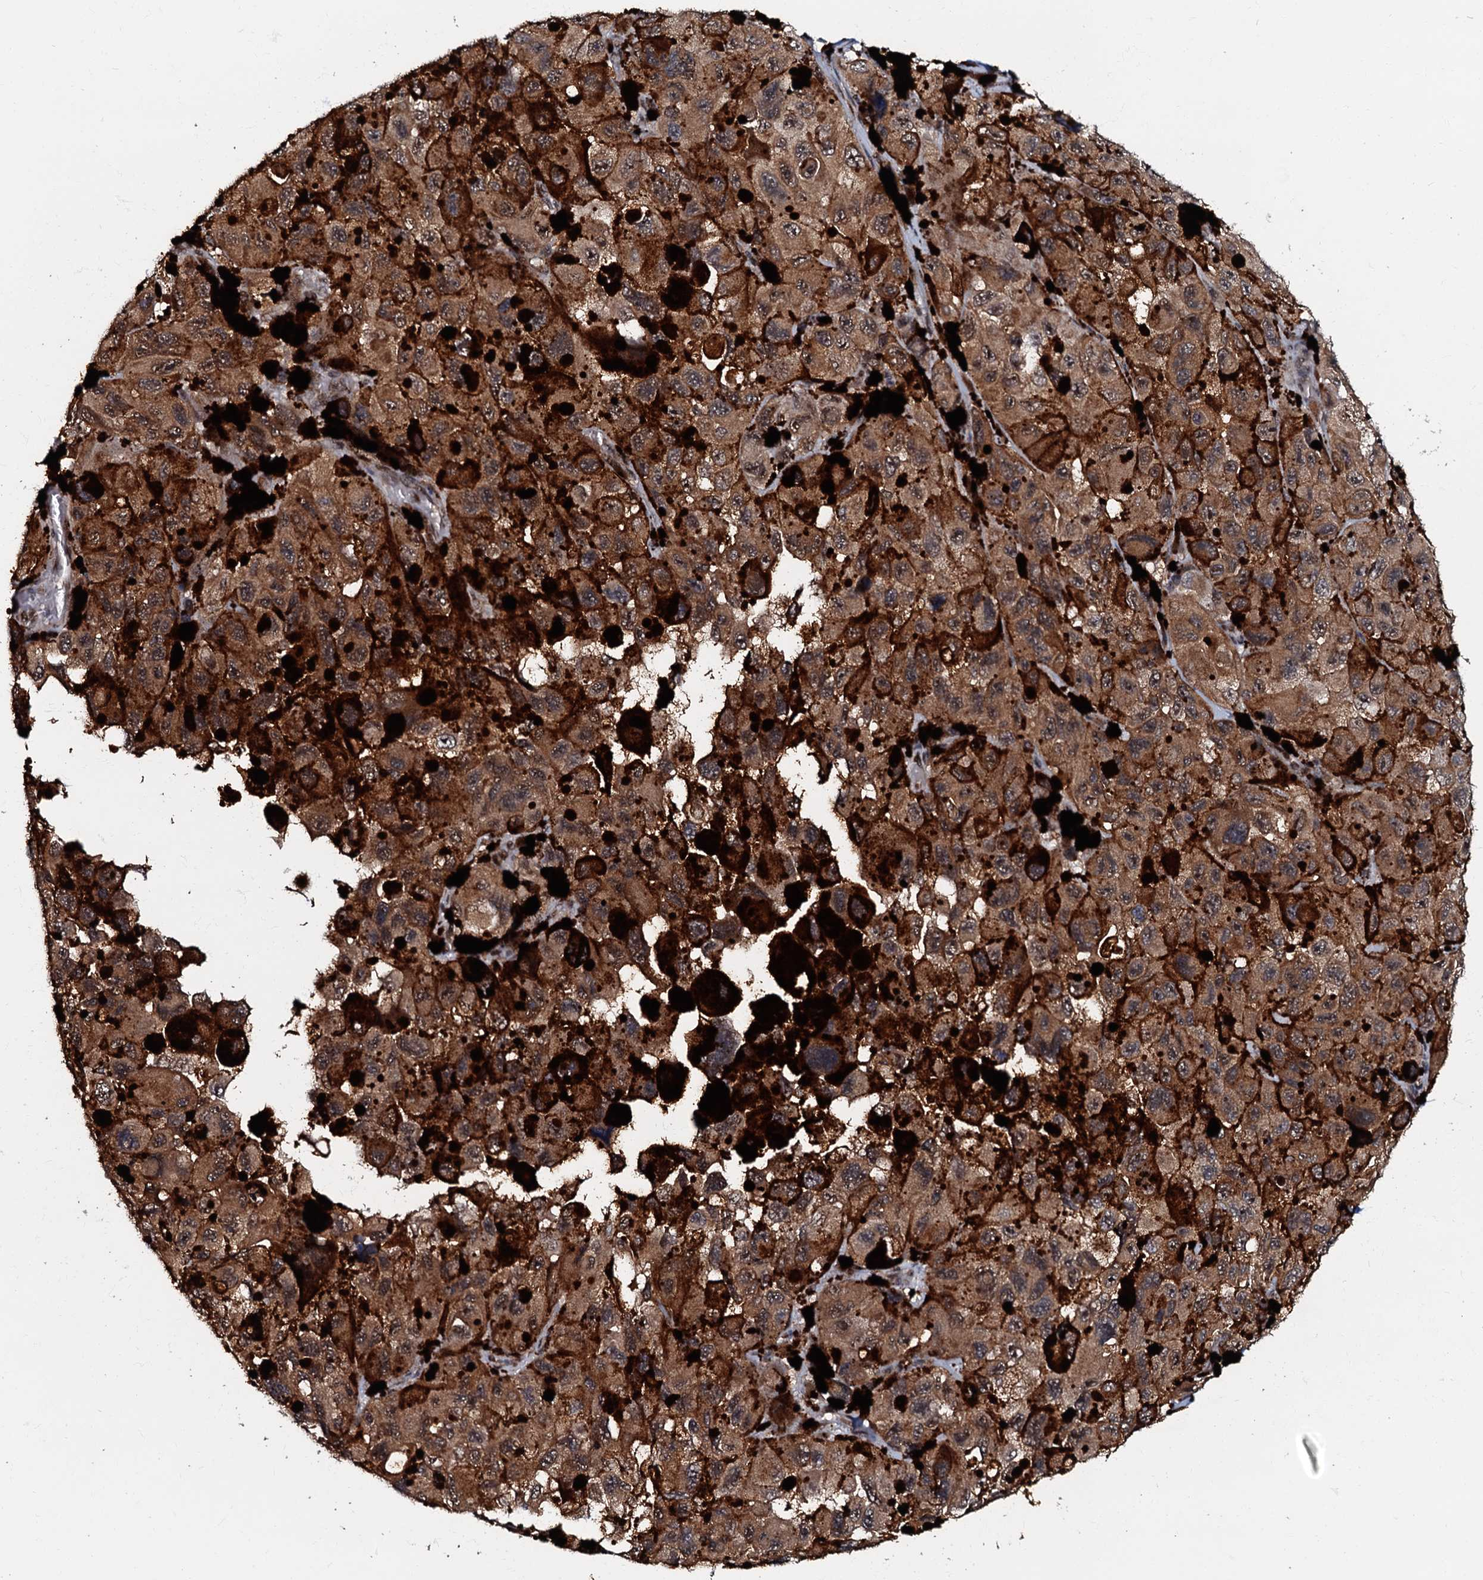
{"staining": {"intensity": "moderate", "quantity": ">75%", "location": "cytoplasmic/membranous"}, "tissue": "melanoma", "cell_type": "Tumor cells", "image_type": "cancer", "snomed": [{"axis": "morphology", "description": "Malignant melanoma, NOS"}, {"axis": "topography", "description": "Skin"}], "caption": "A histopathology image showing moderate cytoplasmic/membranous expression in approximately >75% of tumor cells in malignant melanoma, as visualized by brown immunohistochemical staining.", "gene": "C18orf32", "patient": {"sex": "female", "age": 73}}